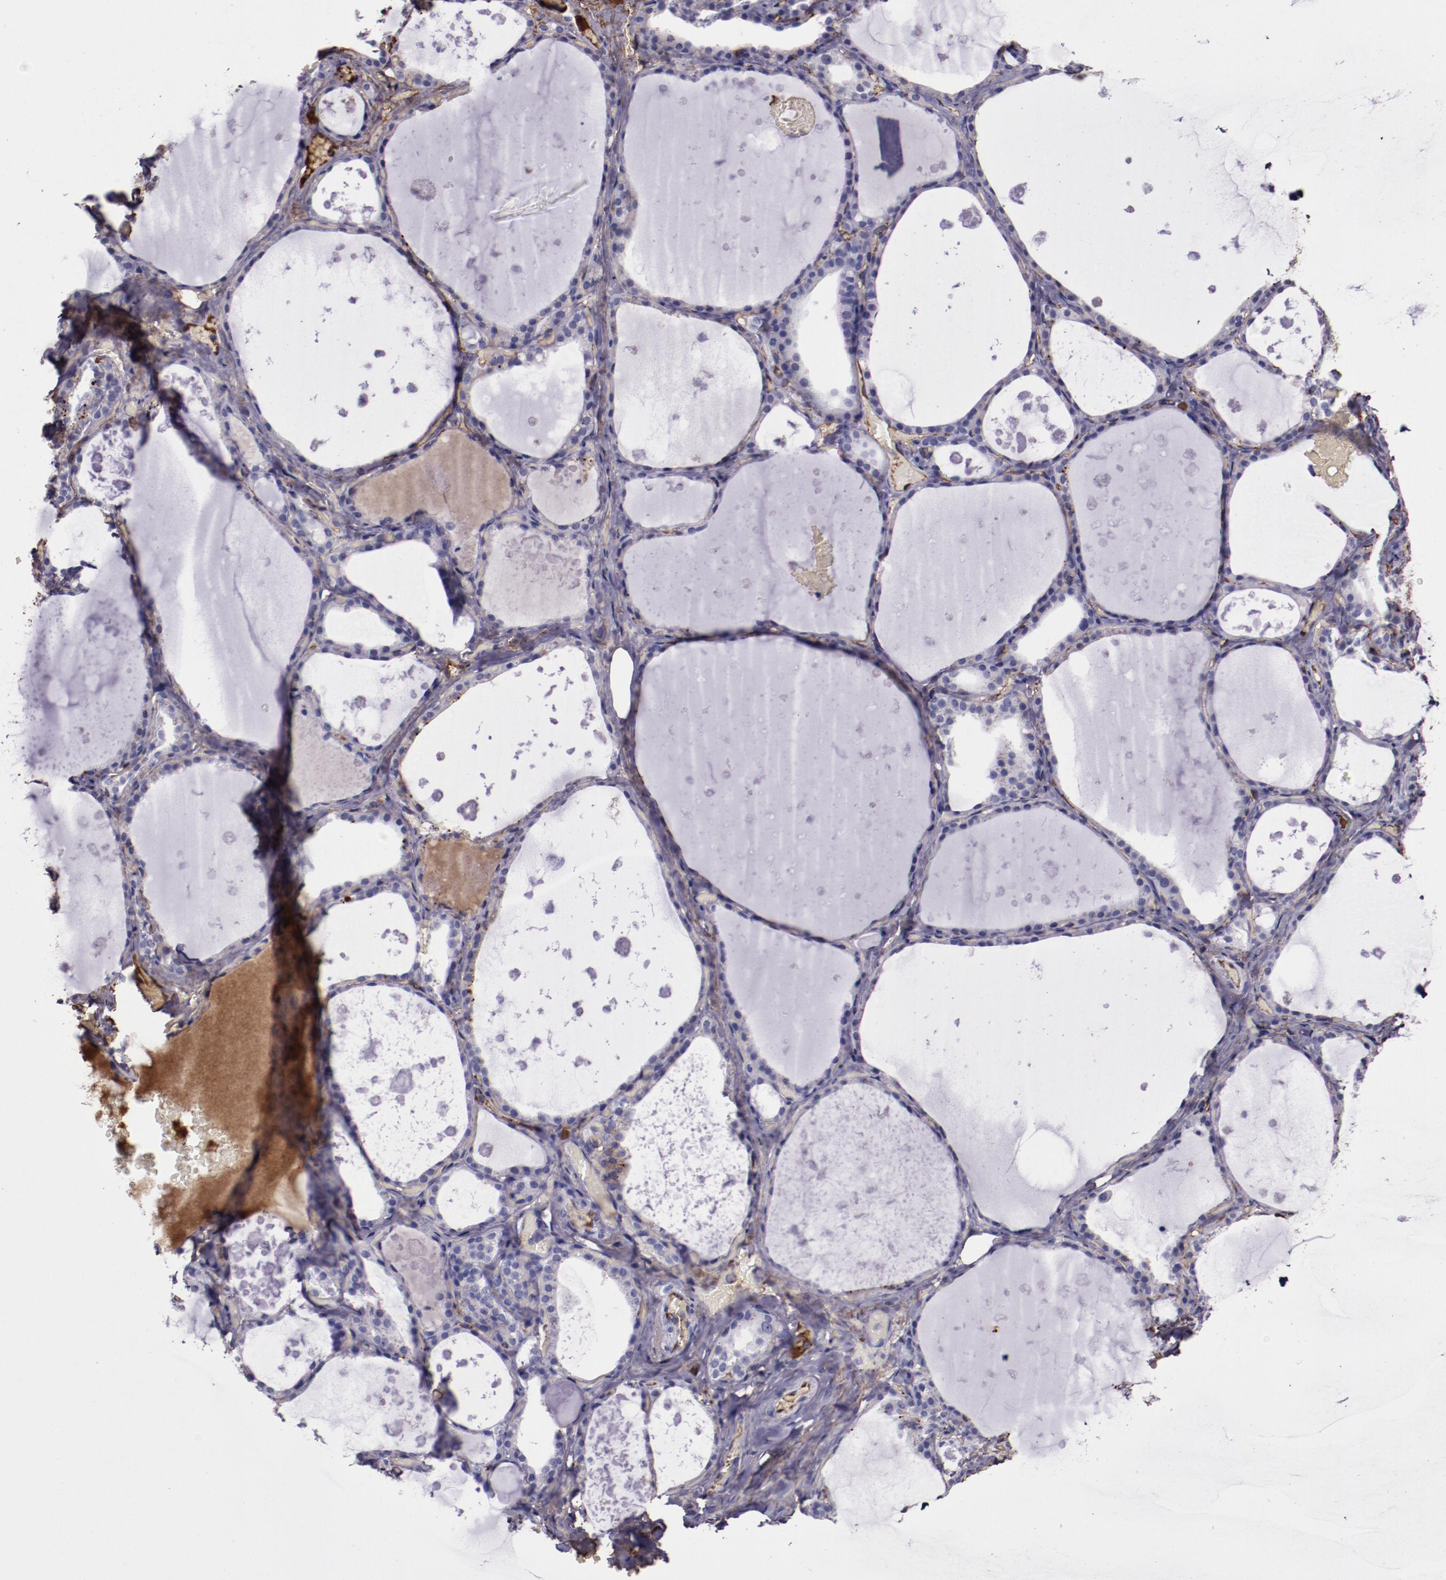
{"staining": {"intensity": "negative", "quantity": "none", "location": "none"}, "tissue": "thyroid gland", "cell_type": "Glandular cells", "image_type": "normal", "snomed": [{"axis": "morphology", "description": "Normal tissue, NOS"}, {"axis": "topography", "description": "Thyroid gland"}], "caption": "Histopathology image shows no significant protein expression in glandular cells of benign thyroid gland. (Brightfield microscopy of DAB (3,3'-diaminobenzidine) immunohistochemistry (IHC) at high magnification).", "gene": "A2M", "patient": {"sex": "male", "age": 61}}